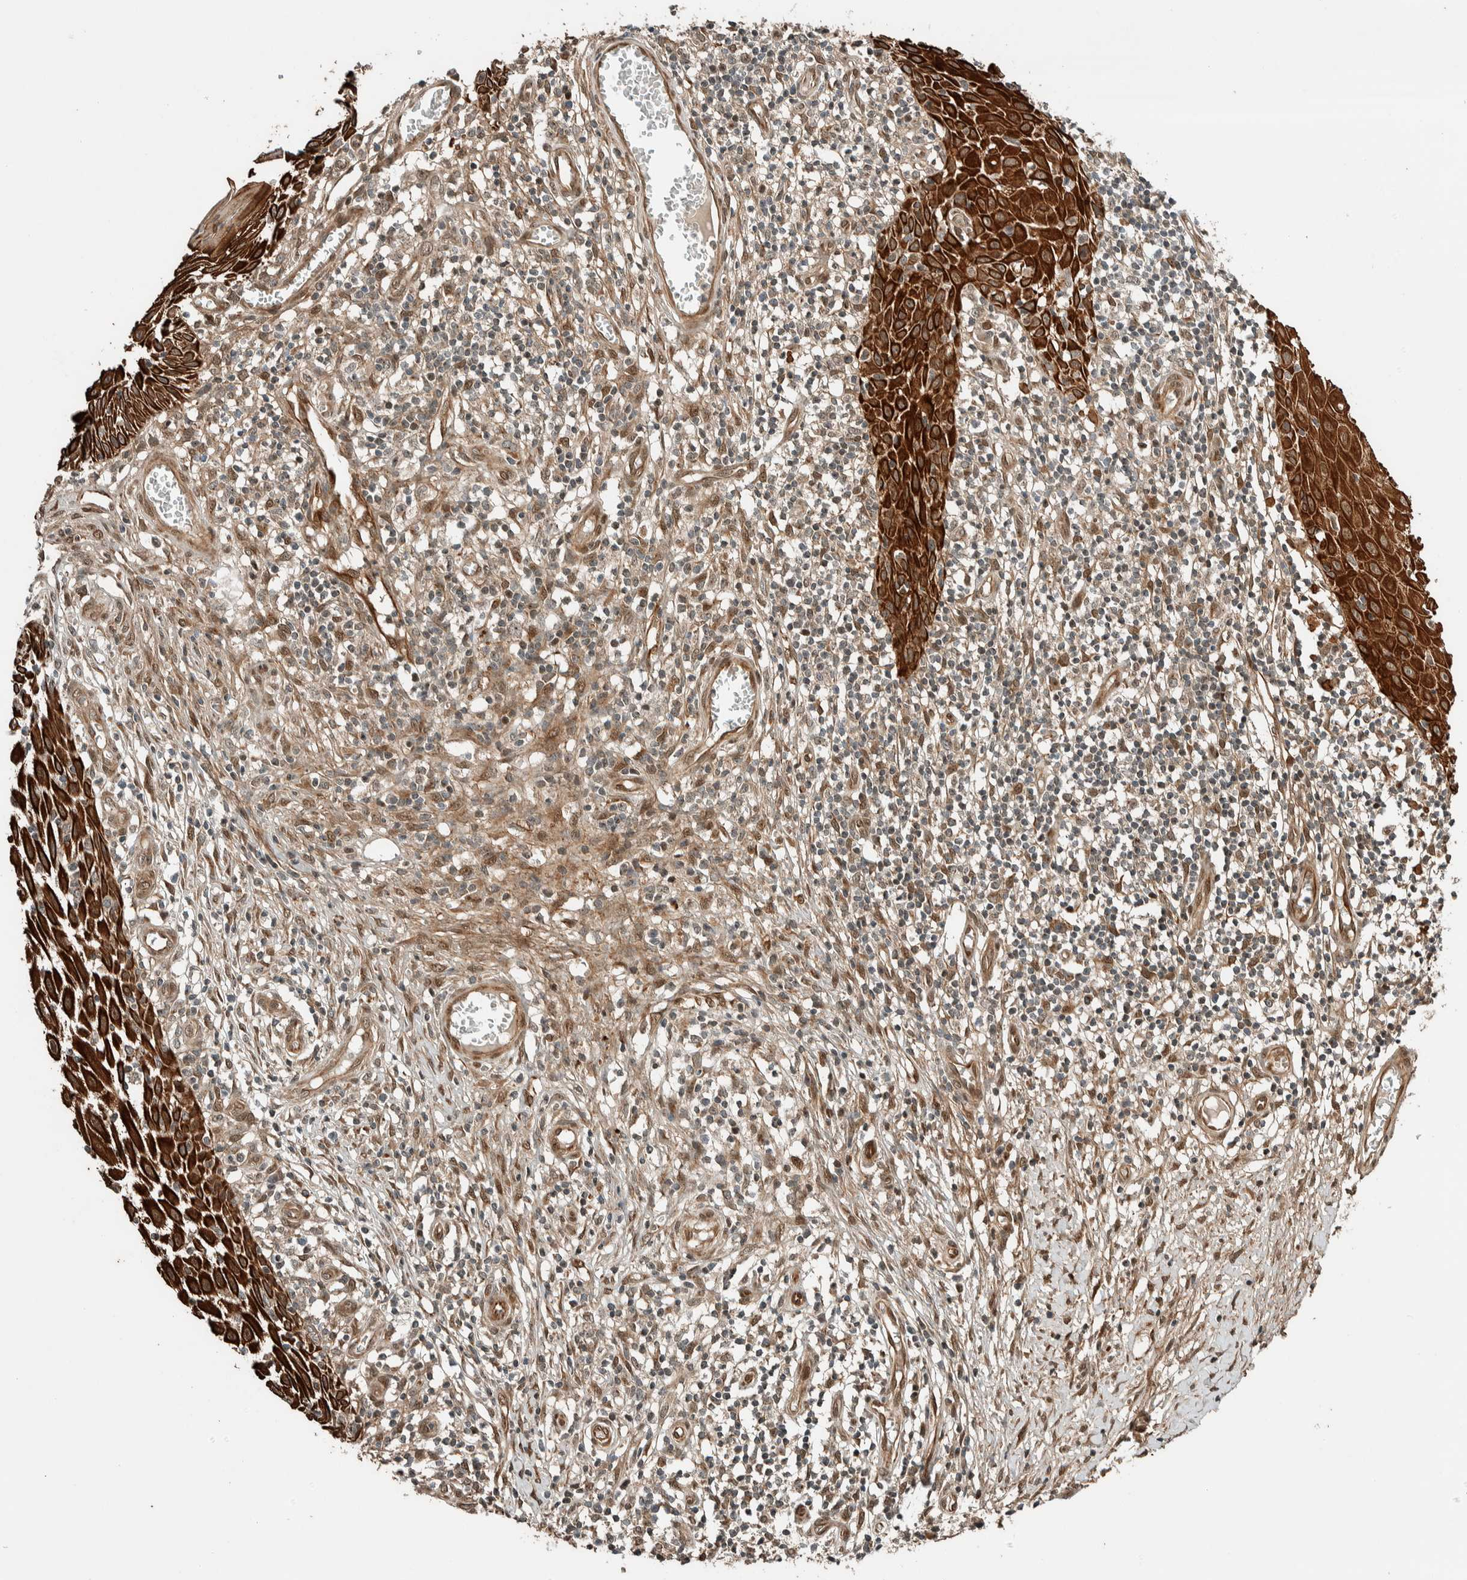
{"staining": {"intensity": "strong", "quantity": ">75%", "location": "cytoplasmic/membranous"}, "tissue": "skin cancer", "cell_type": "Tumor cells", "image_type": "cancer", "snomed": [{"axis": "morphology", "description": "Squamous cell carcinoma, NOS"}, {"axis": "topography", "description": "Skin"}], "caption": "Skin squamous cell carcinoma stained for a protein (brown) demonstrates strong cytoplasmic/membranous positive expression in approximately >75% of tumor cells.", "gene": "STXBP4", "patient": {"sex": "female", "age": 73}}